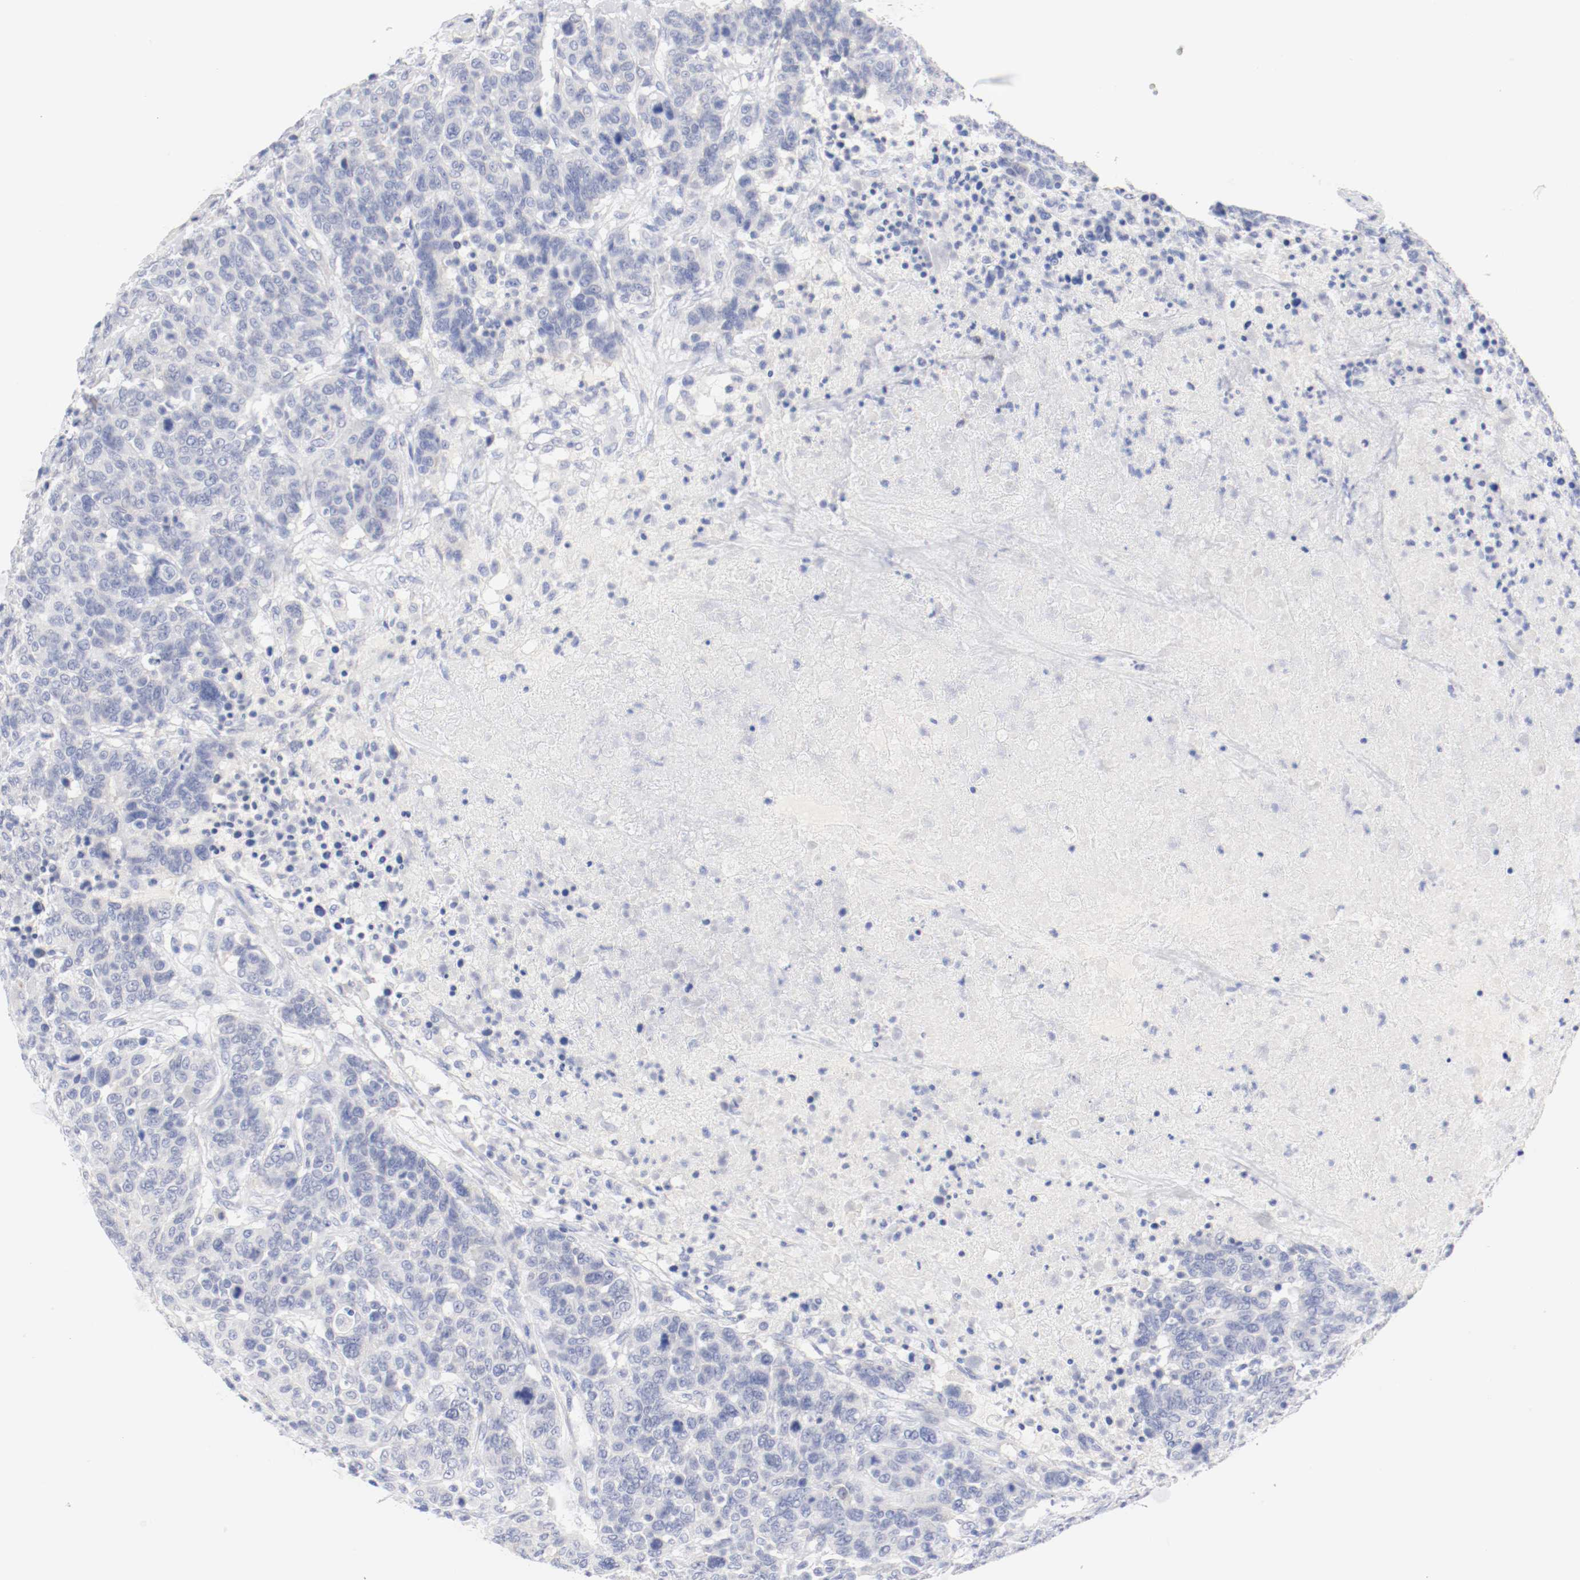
{"staining": {"intensity": "negative", "quantity": "none", "location": "none"}, "tissue": "breast cancer", "cell_type": "Tumor cells", "image_type": "cancer", "snomed": [{"axis": "morphology", "description": "Duct carcinoma"}, {"axis": "topography", "description": "Breast"}], "caption": "Tumor cells show no significant protein positivity in breast invasive ductal carcinoma. Brightfield microscopy of immunohistochemistry (IHC) stained with DAB (brown) and hematoxylin (blue), captured at high magnification.", "gene": "HOMER1", "patient": {"sex": "female", "age": 37}}